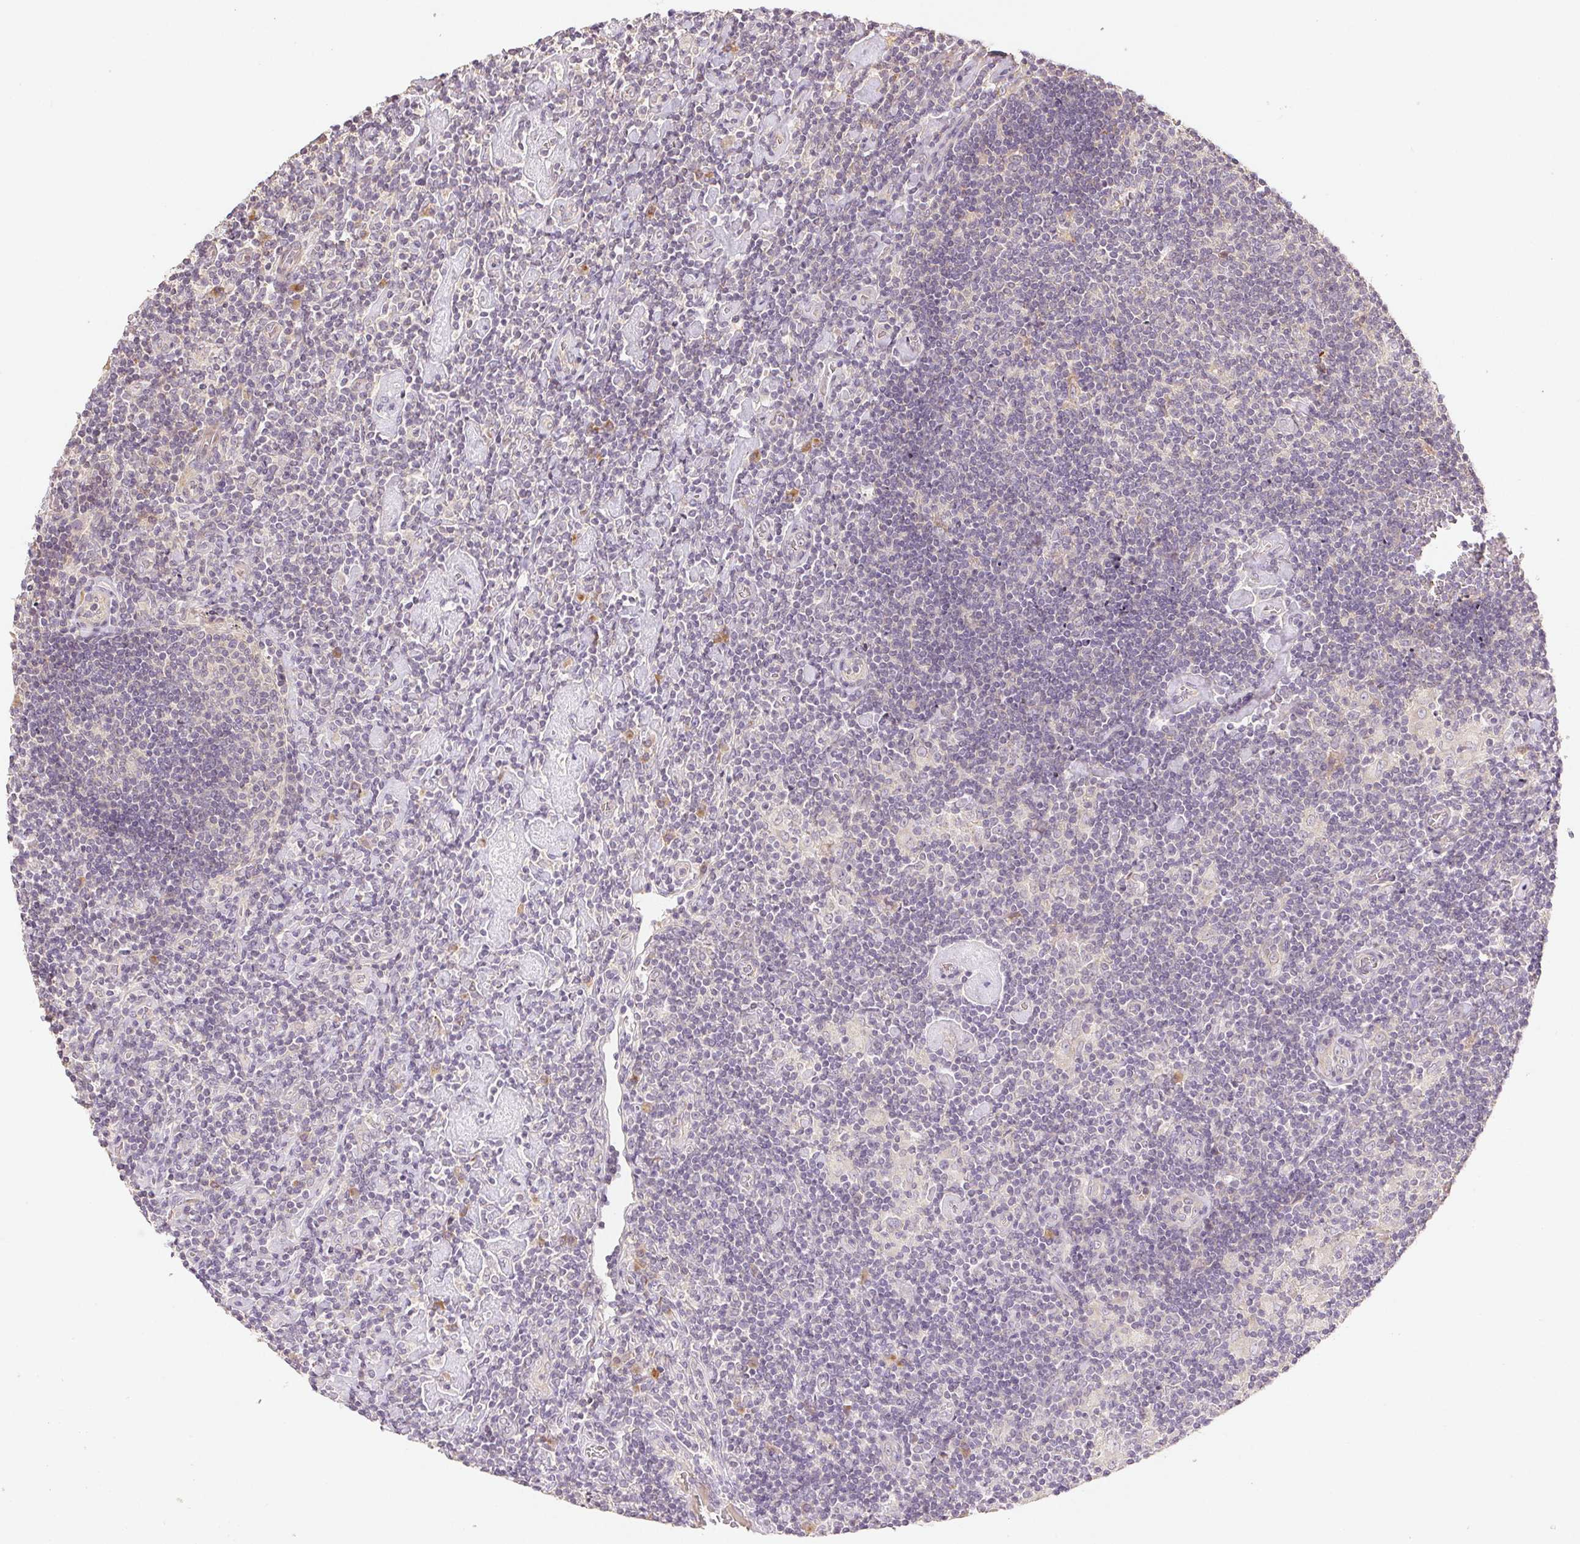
{"staining": {"intensity": "negative", "quantity": "none", "location": "none"}, "tissue": "lymphoma", "cell_type": "Tumor cells", "image_type": "cancer", "snomed": [{"axis": "morphology", "description": "Hodgkin's disease, NOS"}, {"axis": "topography", "description": "Lymph node"}], "caption": "The histopathology image displays no staining of tumor cells in Hodgkin's disease.", "gene": "YIF1B", "patient": {"sex": "male", "age": 40}}